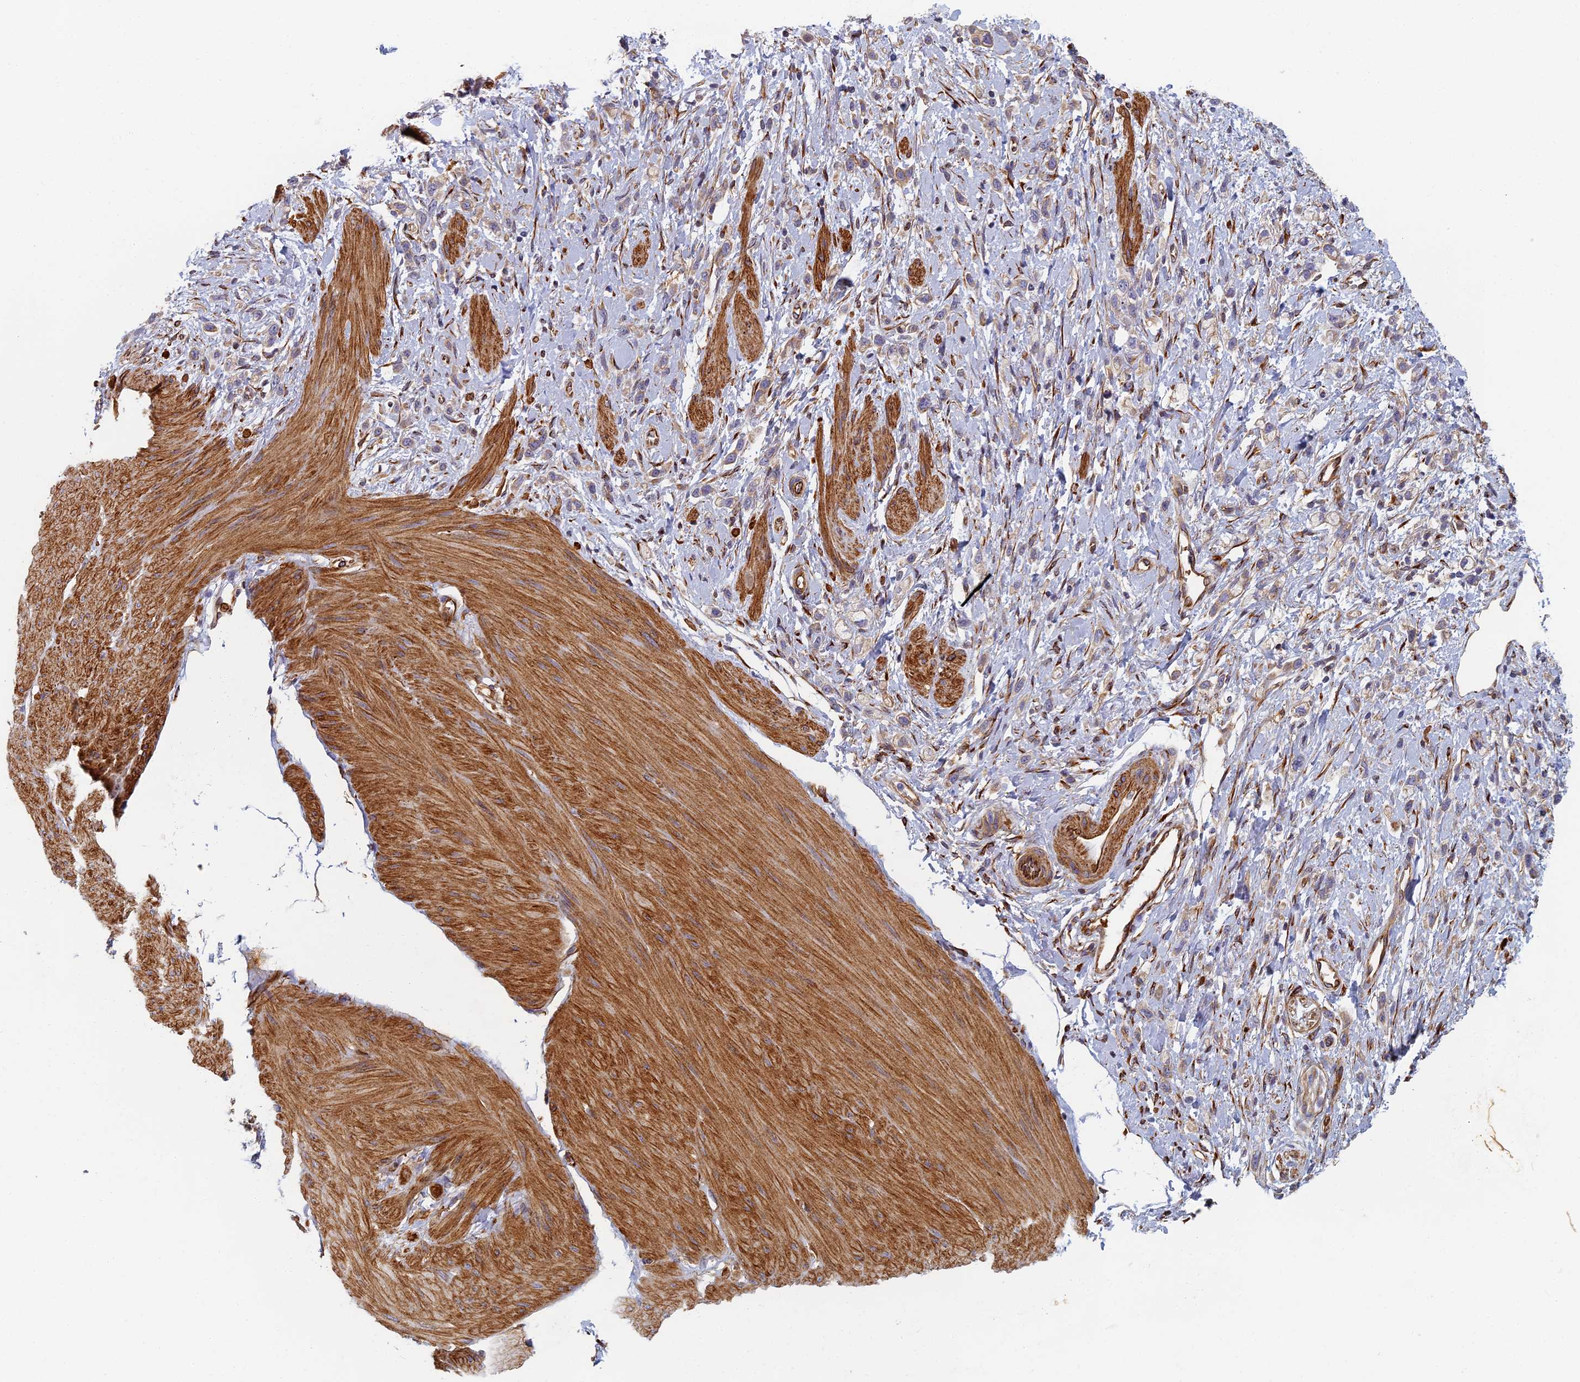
{"staining": {"intensity": "weak", "quantity": "<25%", "location": "cytoplasmic/membranous"}, "tissue": "stomach cancer", "cell_type": "Tumor cells", "image_type": "cancer", "snomed": [{"axis": "morphology", "description": "Adenocarcinoma, NOS"}, {"axis": "topography", "description": "Stomach"}], "caption": "Immunohistochemistry (IHC) image of neoplastic tissue: human stomach adenocarcinoma stained with DAB displays no significant protein staining in tumor cells.", "gene": "ABCB10", "patient": {"sex": "female", "age": 65}}